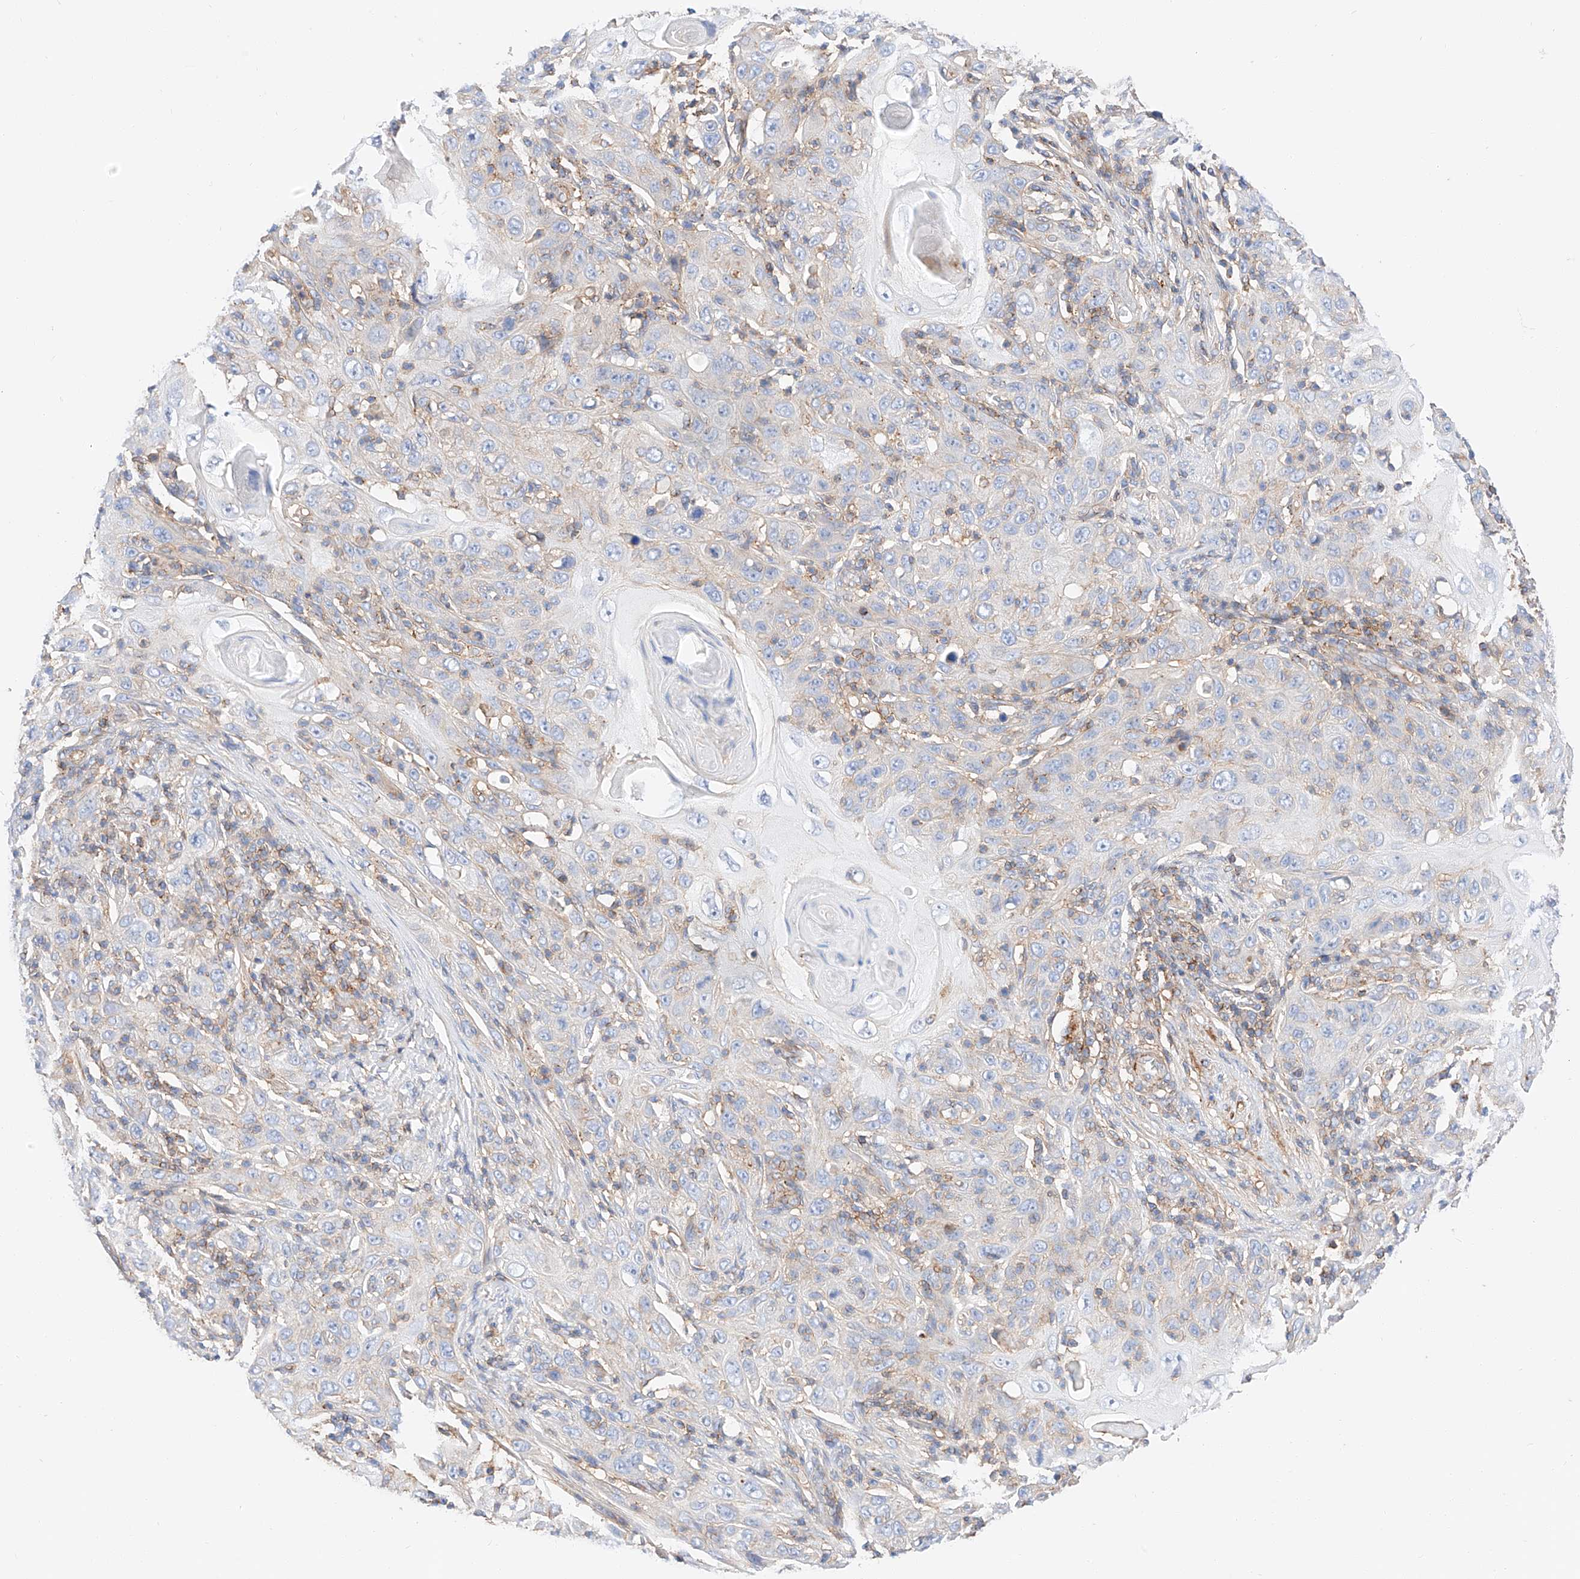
{"staining": {"intensity": "negative", "quantity": "none", "location": "none"}, "tissue": "skin cancer", "cell_type": "Tumor cells", "image_type": "cancer", "snomed": [{"axis": "morphology", "description": "Squamous cell carcinoma, NOS"}, {"axis": "topography", "description": "Skin"}], "caption": "There is no significant staining in tumor cells of skin cancer.", "gene": "HAUS4", "patient": {"sex": "female", "age": 88}}